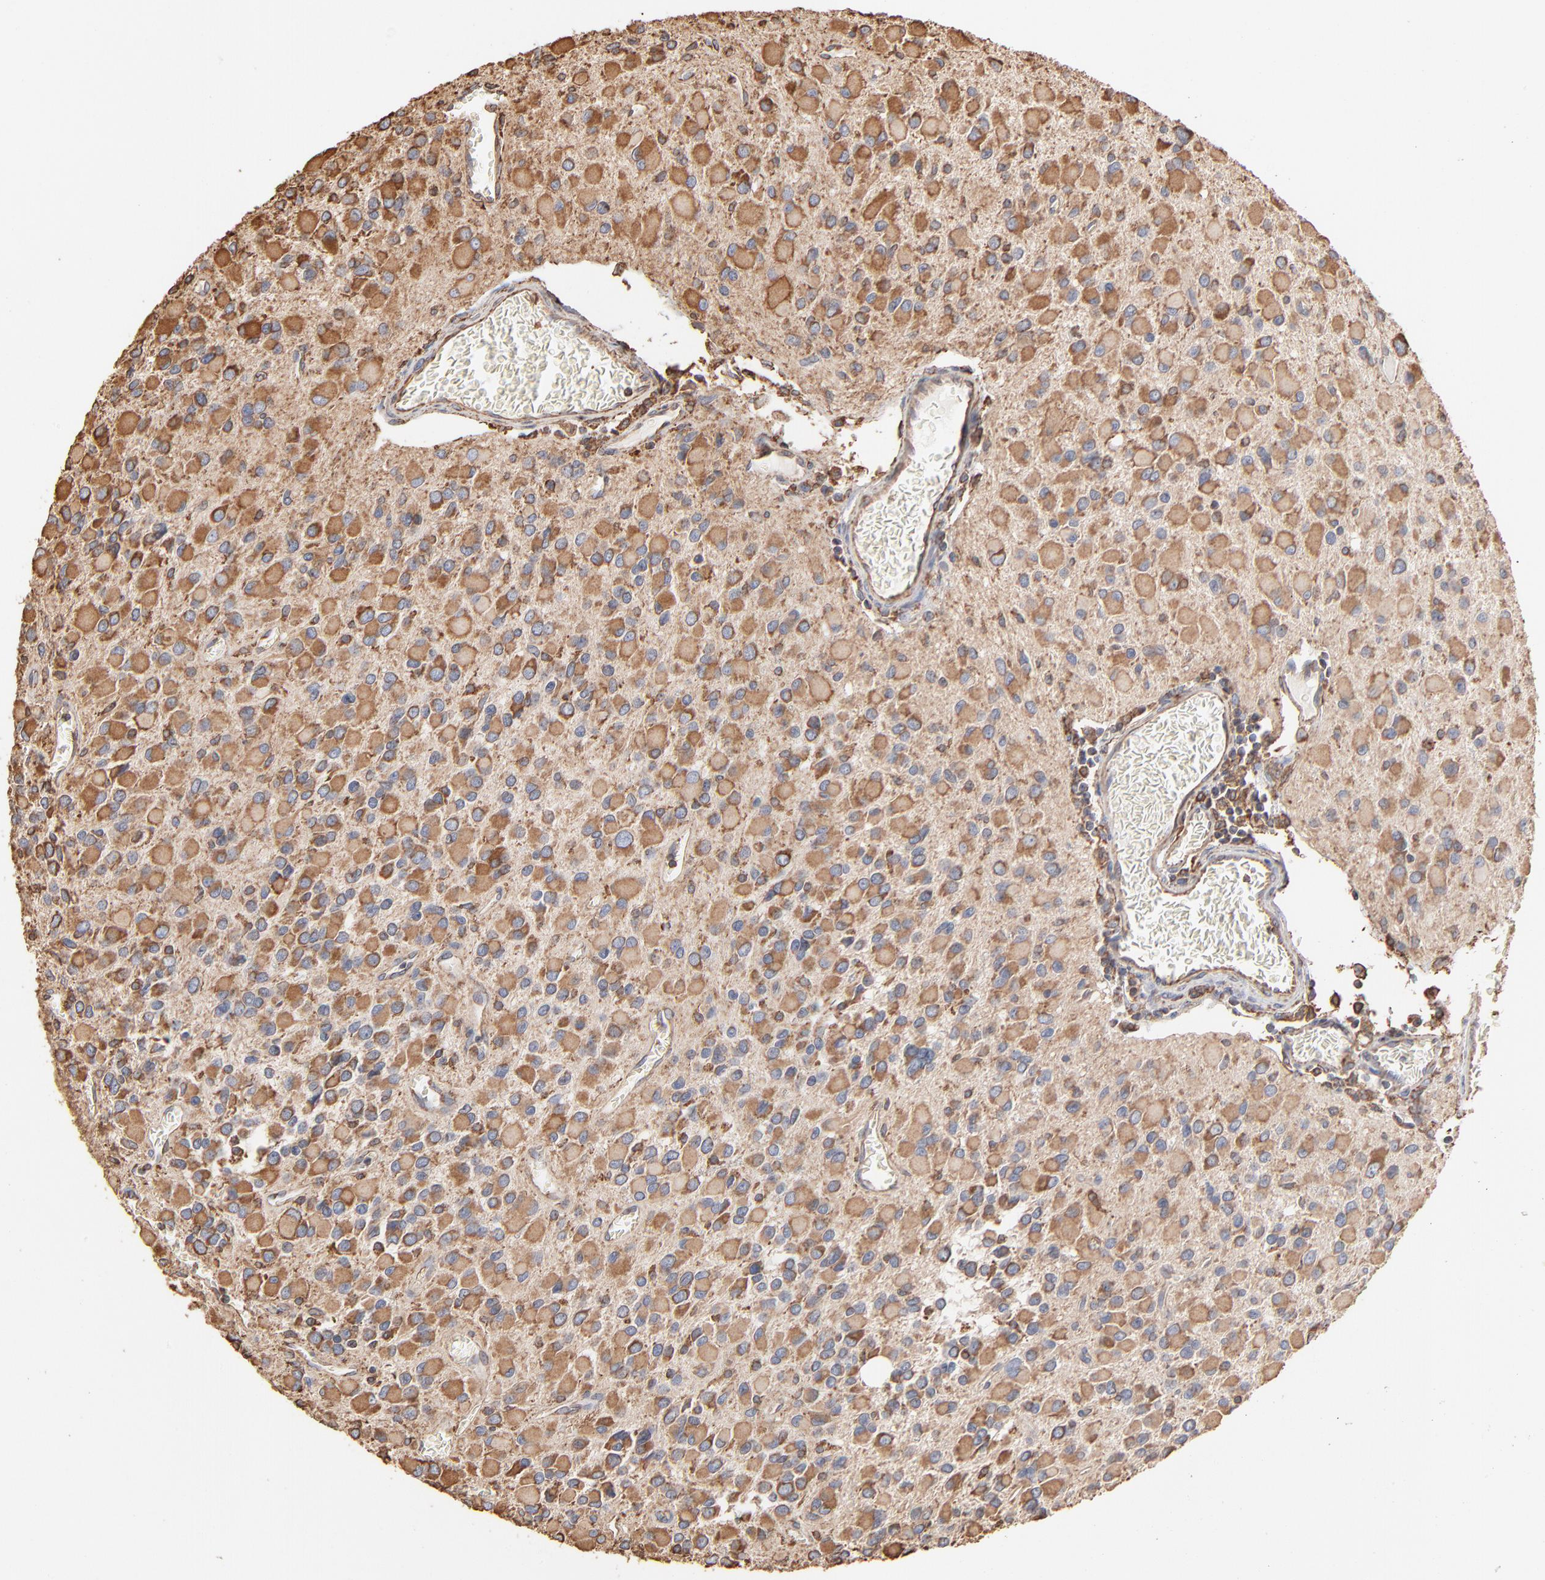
{"staining": {"intensity": "moderate", "quantity": ">75%", "location": "cytoplasmic/membranous"}, "tissue": "glioma", "cell_type": "Tumor cells", "image_type": "cancer", "snomed": [{"axis": "morphology", "description": "Glioma, malignant, Low grade"}, {"axis": "topography", "description": "Brain"}], "caption": "A high-resolution histopathology image shows immunohistochemistry staining of low-grade glioma (malignant), which demonstrates moderate cytoplasmic/membranous staining in approximately >75% of tumor cells.", "gene": "PDIA3", "patient": {"sex": "male", "age": 42}}